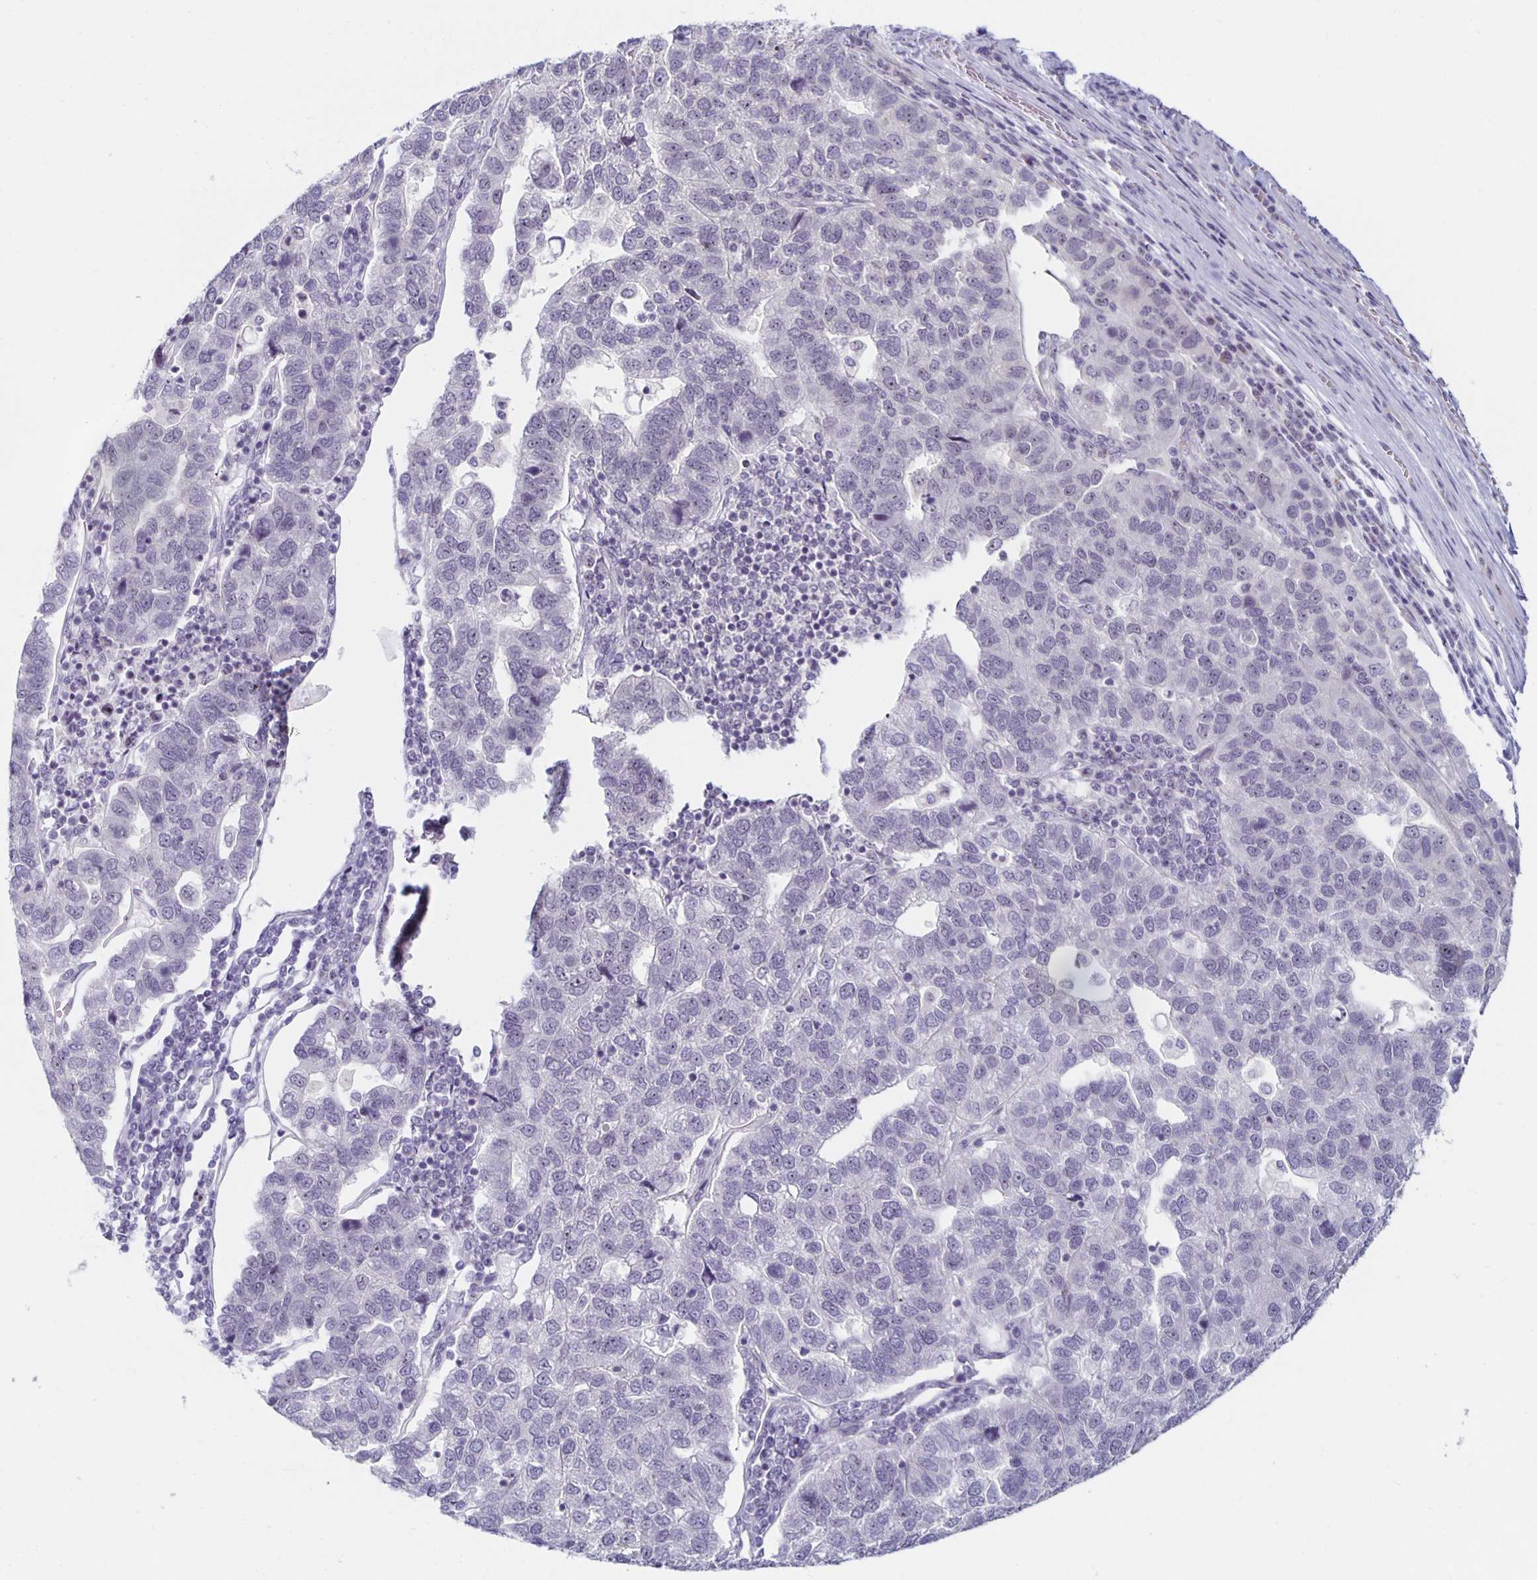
{"staining": {"intensity": "moderate", "quantity": "<25%", "location": "nuclear"}, "tissue": "pancreatic cancer", "cell_type": "Tumor cells", "image_type": "cancer", "snomed": [{"axis": "morphology", "description": "Adenocarcinoma, NOS"}, {"axis": "topography", "description": "Pancreas"}], "caption": "Approximately <25% of tumor cells in human pancreatic adenocarcinoma demonstrate moderate nuclear protein positivity as visualized by brown immunohistochemical staining.", "gene": "NUP85", "patient": {"sex": "female", "age": 61}}